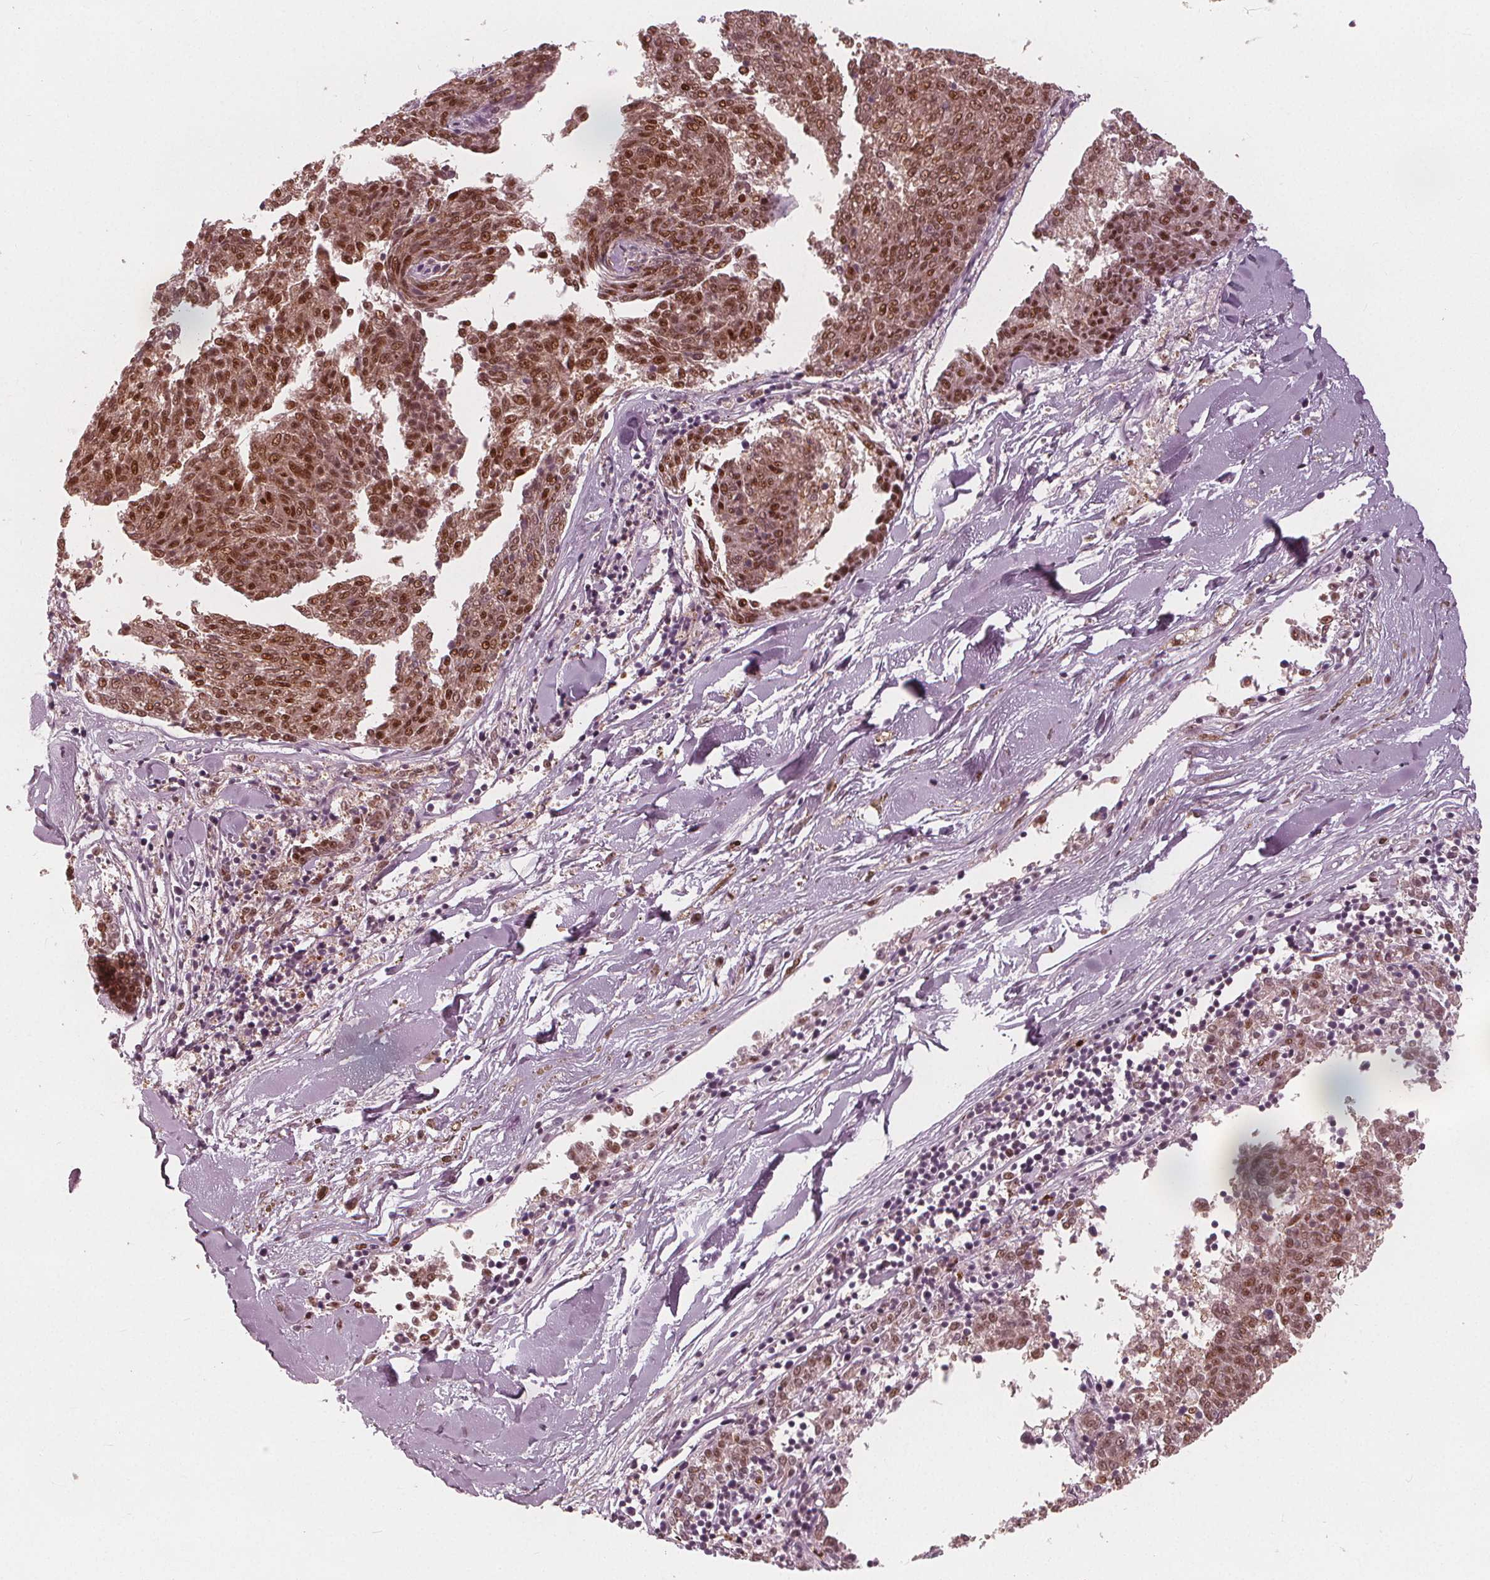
{"staining": {"intensity": "moderate", "quantity": ">75%", "location": "nuclear"}, "tissue": "melanoma", "cell_type": "Tumor cells", "image_type": "cancer", "snomed": [{"axis": "morphology", "description": "Malignant melanoma, NOS"}, {"axis": "topography", "description": "Skin"}], "caption": "Approximately >75% of tumor cells in human melanoma show moderate nuclear protein positivity as visualized by brown immunohistochemical staining.", "gene": "SQSTM1", "patient": {"sex": "female", "age": 72}}